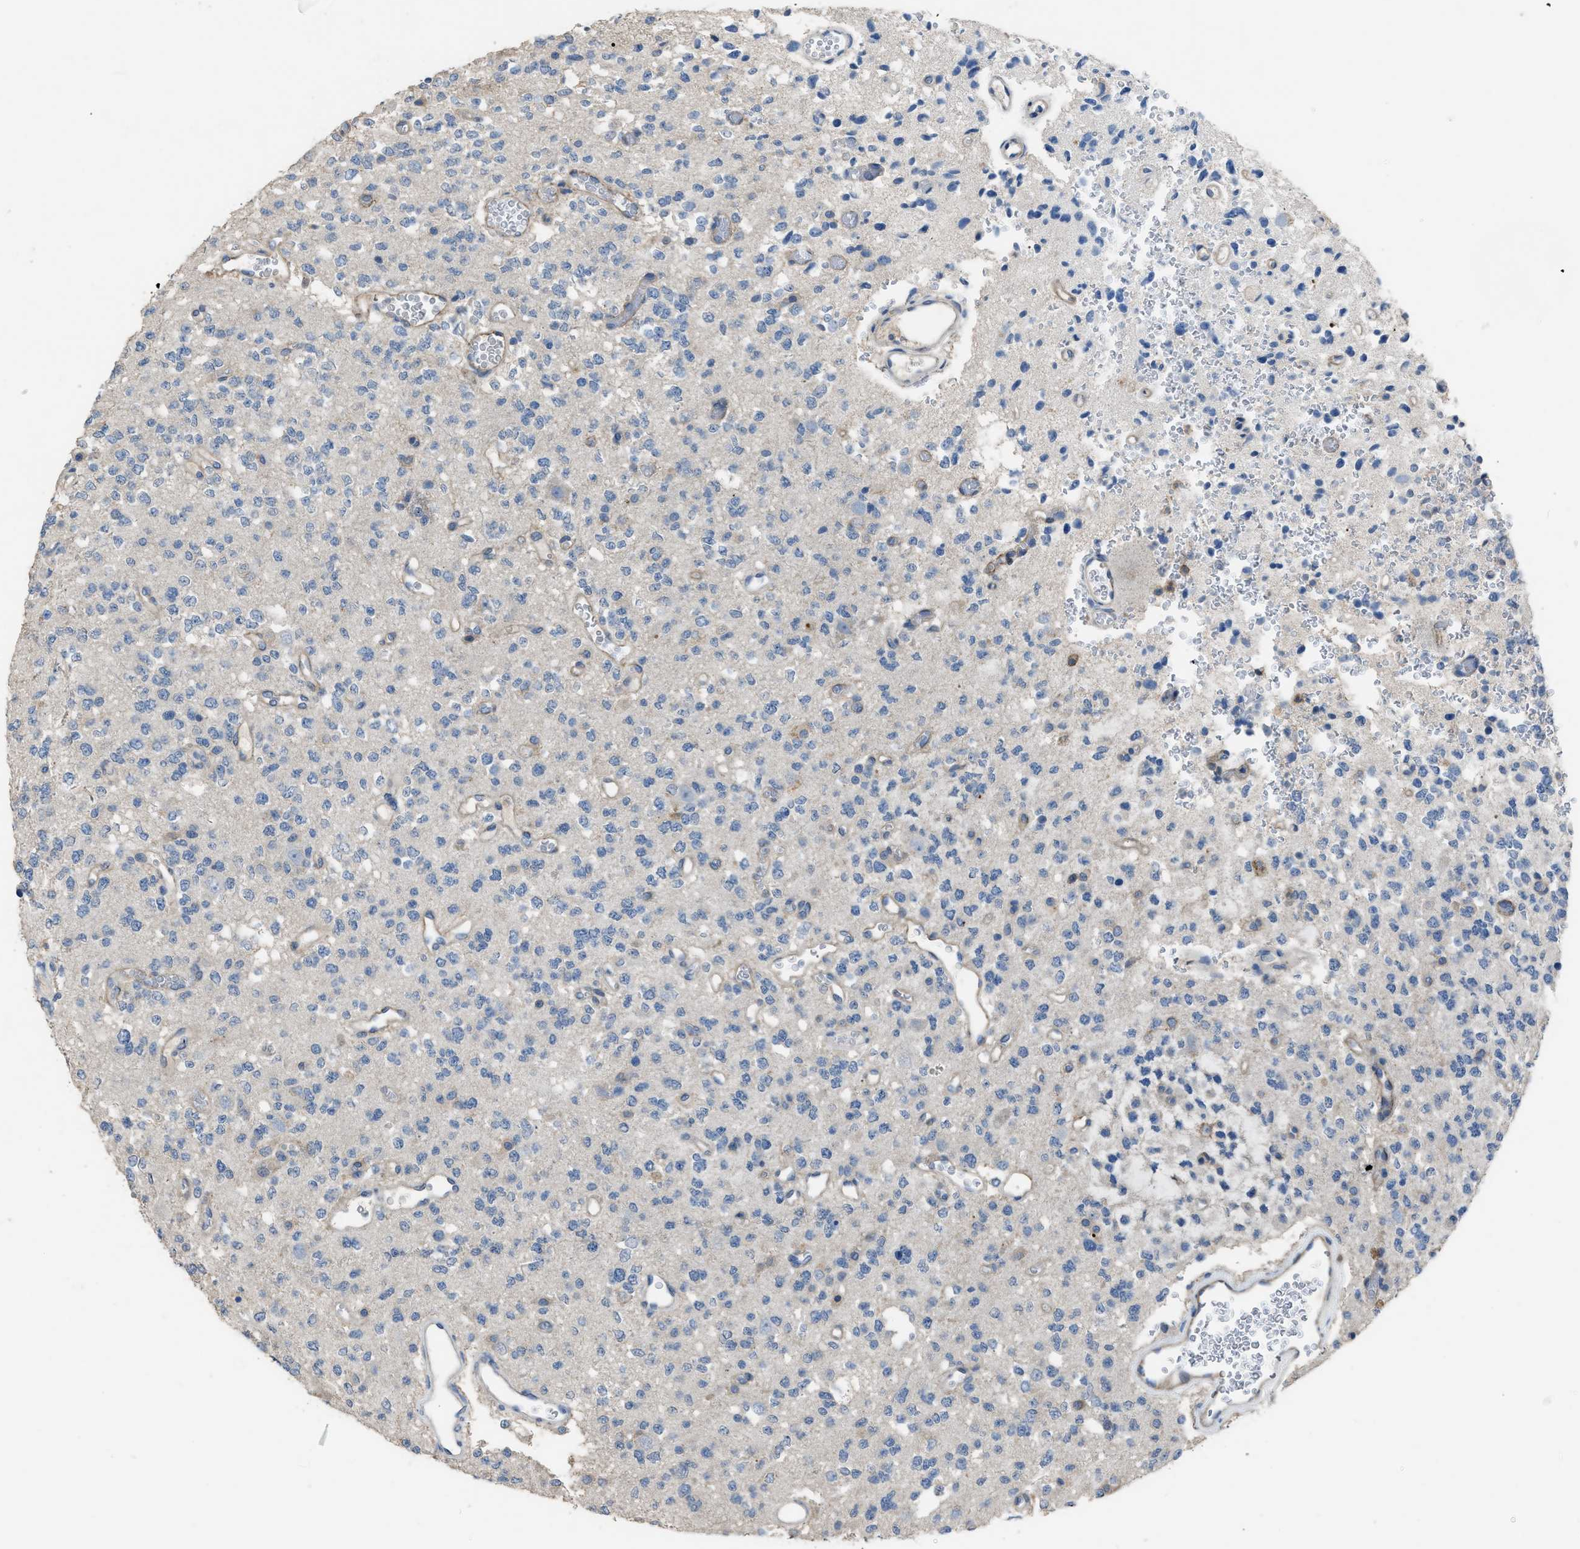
{"staining": {"intensity": "negative", "quantity": "none", "location": "none"}, "tissue": "glioma", "cell_type": "Tumor cells", "image_type": "cancer", "snomed": [{"axis": "morphology", "description": "Glioma, malignant, Low grade"}, {"axis": "topography", "description": "Brain"}], "caption": "A high-resolution micrograph shows immunohistochemistry staining of glioma, which exhibits no significant positivity in tumor cells.", "gene": "OR51E1", "patient": {"sex": "male", "age": 38}}